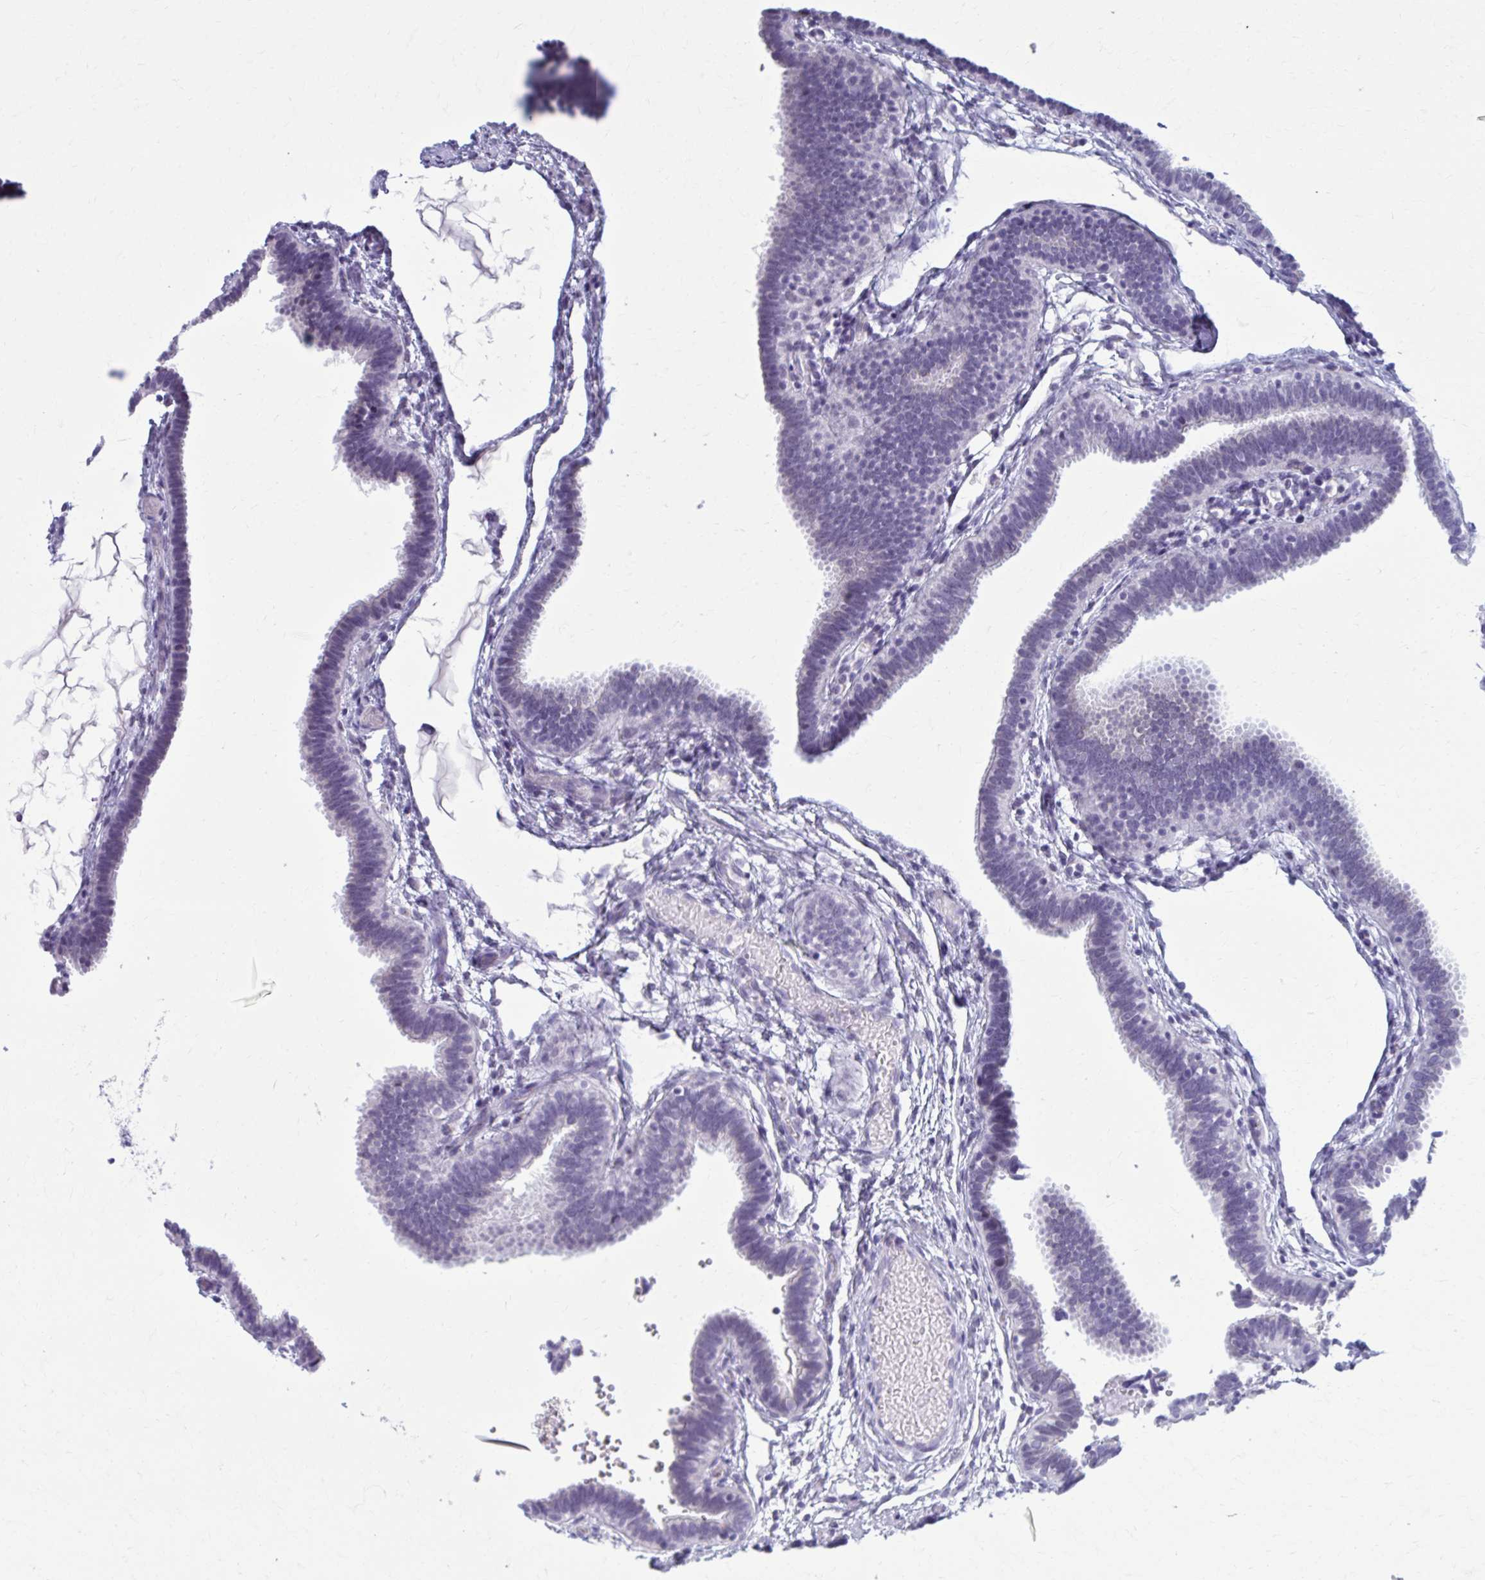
{"staining": {"intensity": "negative", "quantity": "none", "location": "none"}, "tissue": "fallopian tube", "cell_type": "Glandular cells", "image_type": "normal", "snomed": [{"axis": "morphology", "description": "Normal tissue, NOS"}, {"axis": "topography", "description": "Fallopian tube"}], "caption": "DAB (3,3'-diaminobenzidine) immunohistochemical staining of normal fallopian tube displays no significant positivity in glandular cells.", "gene": "ZNF682", "patient": {"sex": "female", "age": 37}}